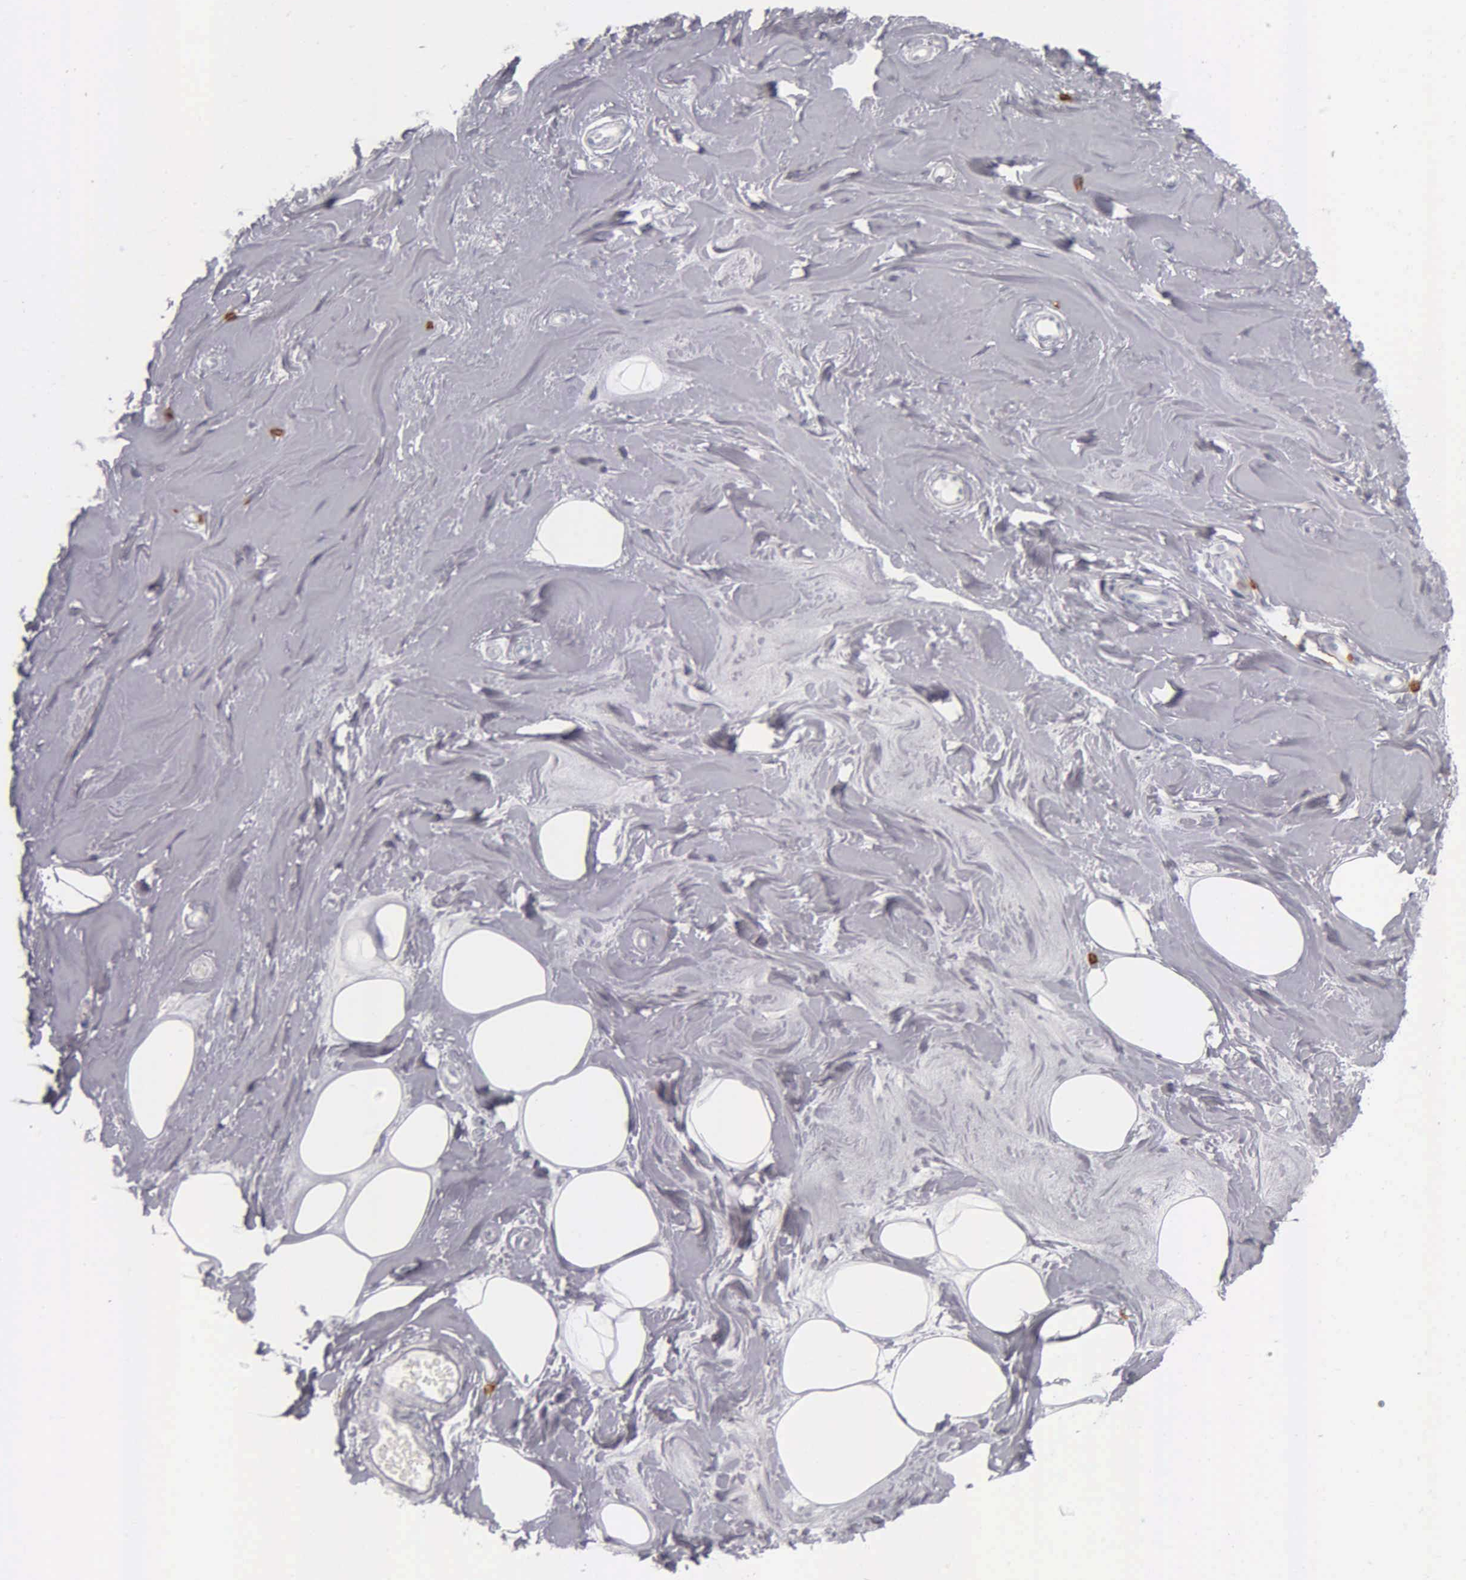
{"staining": {"intensity": "negative", "quantity": "none", "location": "none"}, "tissue": "breast", "cell_type": "Adipocytes", "image_type": "normal", "snomed": [{"axis": "morphology", "description": "Normal tissue, NOS"}, {"axis": "topography", "description": "Breast"}], "caption": "This image is of normal breast stained with IHC to label a protein in brown with the nuclei are counter-stained blue. There is no expression in adipocytes.", "gene": "CD3E", "patient": {"sex": "female", "age": 44}}